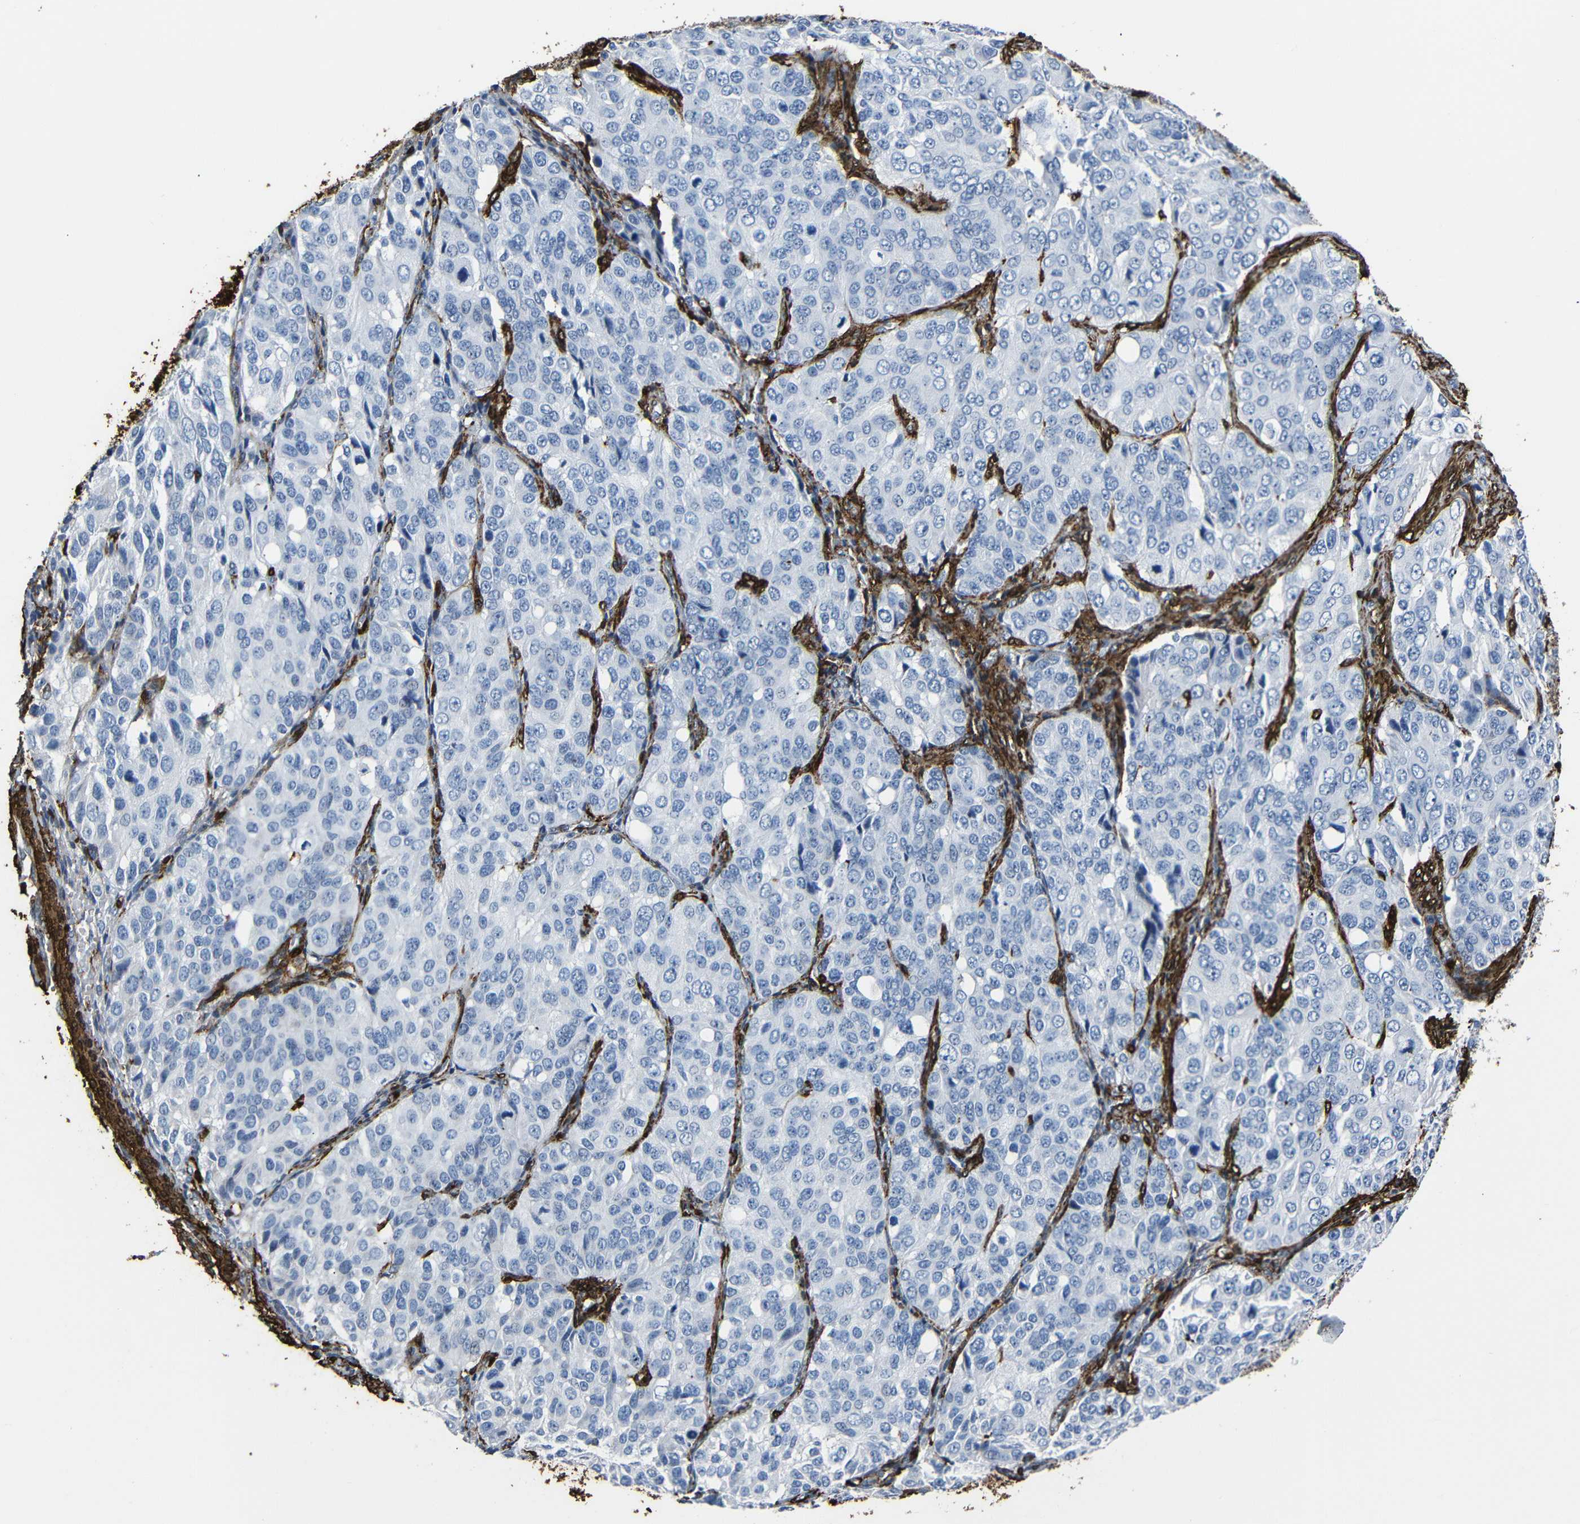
{"staining": {"intensity": "negative", "quantity": "none", "location": "none"}, "tissue": "ovarian cancer", "cell_type": "Tumor cells", "image_type": "cancer", "snomed": [{"axis": "morphology", "description": "Carcinoma, endometroid"}, {"axis": "topography", "description": "Ovary"}], "caption": "Tumor cells are negative for protein expression in human endometroid carcinoma (ovarian). The staining is performed using DAB (3,3'-diaminobenzidine) brown chromogen with nuclei counter-stained in using hematoxylin.", "gene": "ACTA2", "patient": {"sex": "female", "age": 51}}